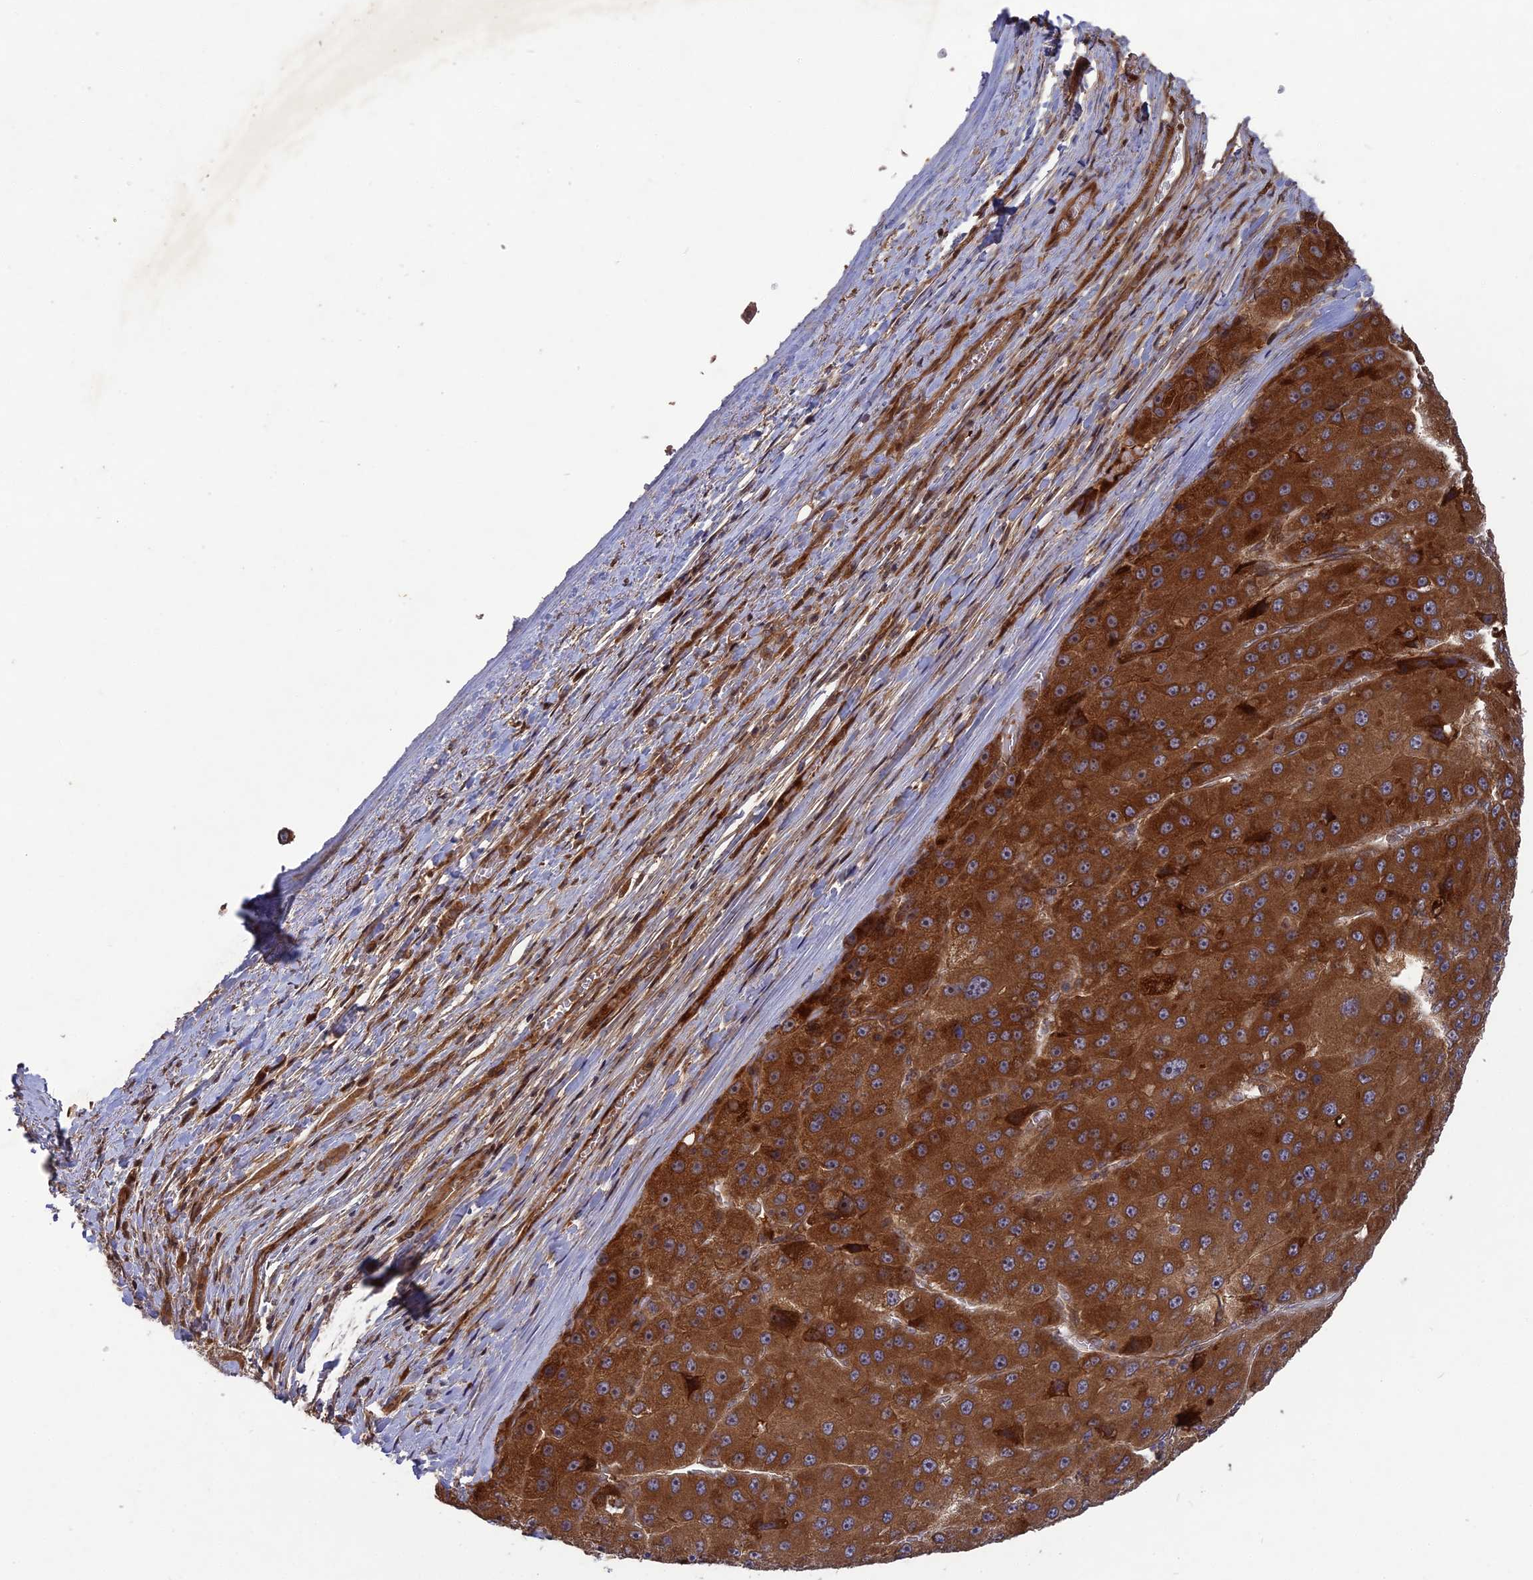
{"staining": {"intensity": "strong", "quantity": ">75%", "location": "cytoplasmic/membranous"}, "tissue": "liver cancer", "cell_type": "Tumor cells", "image_type": "cancer", "snomed": [{"axis": "morphology", "description": "Carcinoma, Hepatocellular, NOS"}, {"axis": "topography", "description": "Liver"}], "caption": "Tumor cells show high levels of strong cytoplasmic/membranous positivity in approximately >75% of cells in human liver cancer (hepatocellular carcinoma).", "gene": "TMUB2", "patient": {"sex": "female", "age": 73}}